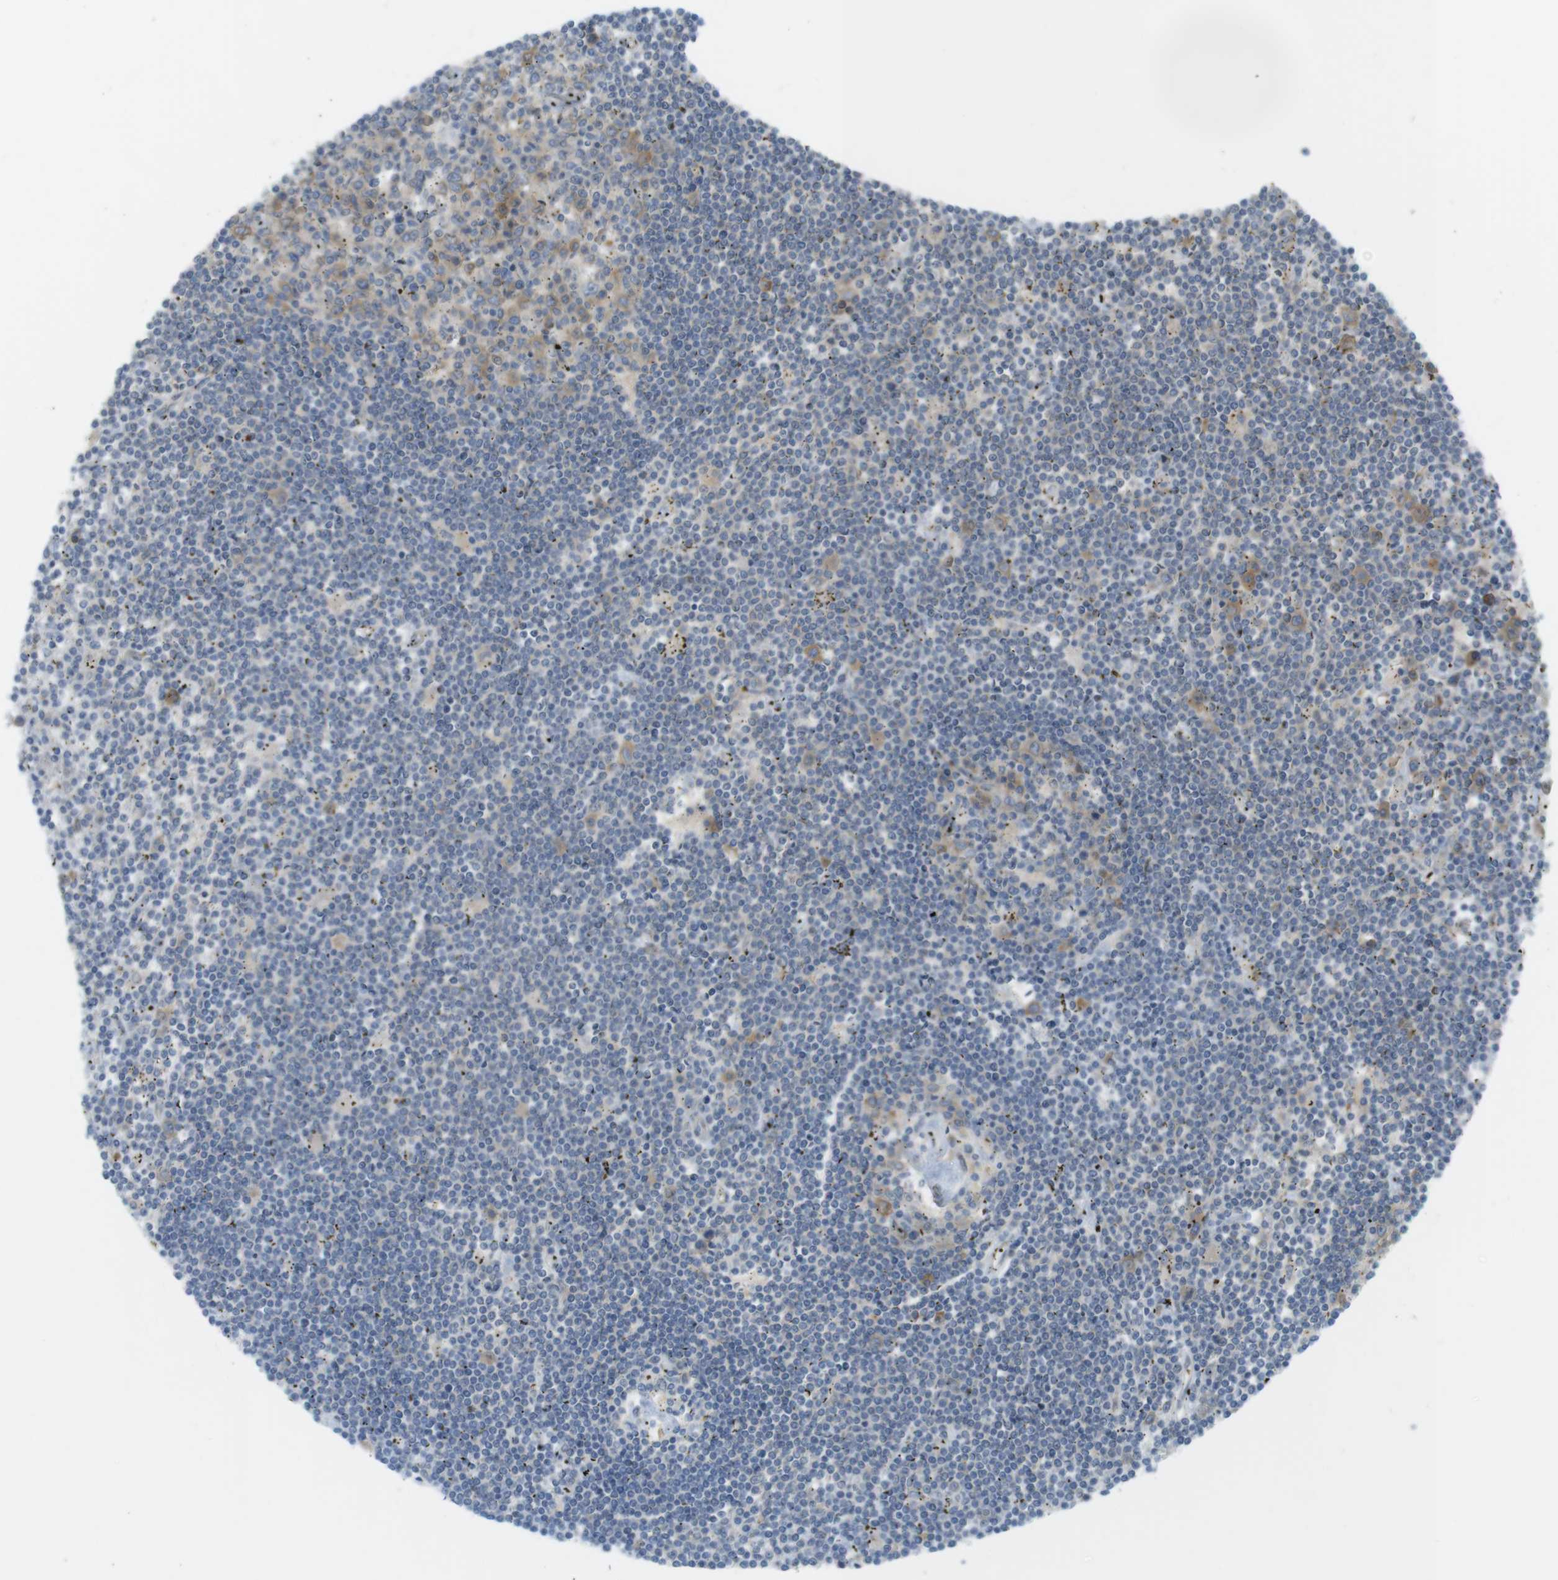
{"staining": {"intensity": "moderate", "quantity": "<25%", "location": "cytoplasmic/membranous"}, "tissue": "lymphoma", "cell_type": "Tumor cells", "image_type": "cancer", "snomed": [{"axis": "morphology", "description": "Malignant lymphoma, non-Hodgkin's type, Low grade"}, {"axis": "topography", "description": "Spleen"}], "caption": "Immunohistochemical staining of low-grade malignant lymphoma, non-Hodgkin's type demonstrates moderate cytoplasmic/membranous protein positivity in about <25% of tumor cells.", "gene": "GJC3", "patient": {"sex": "male", "age": 76}}